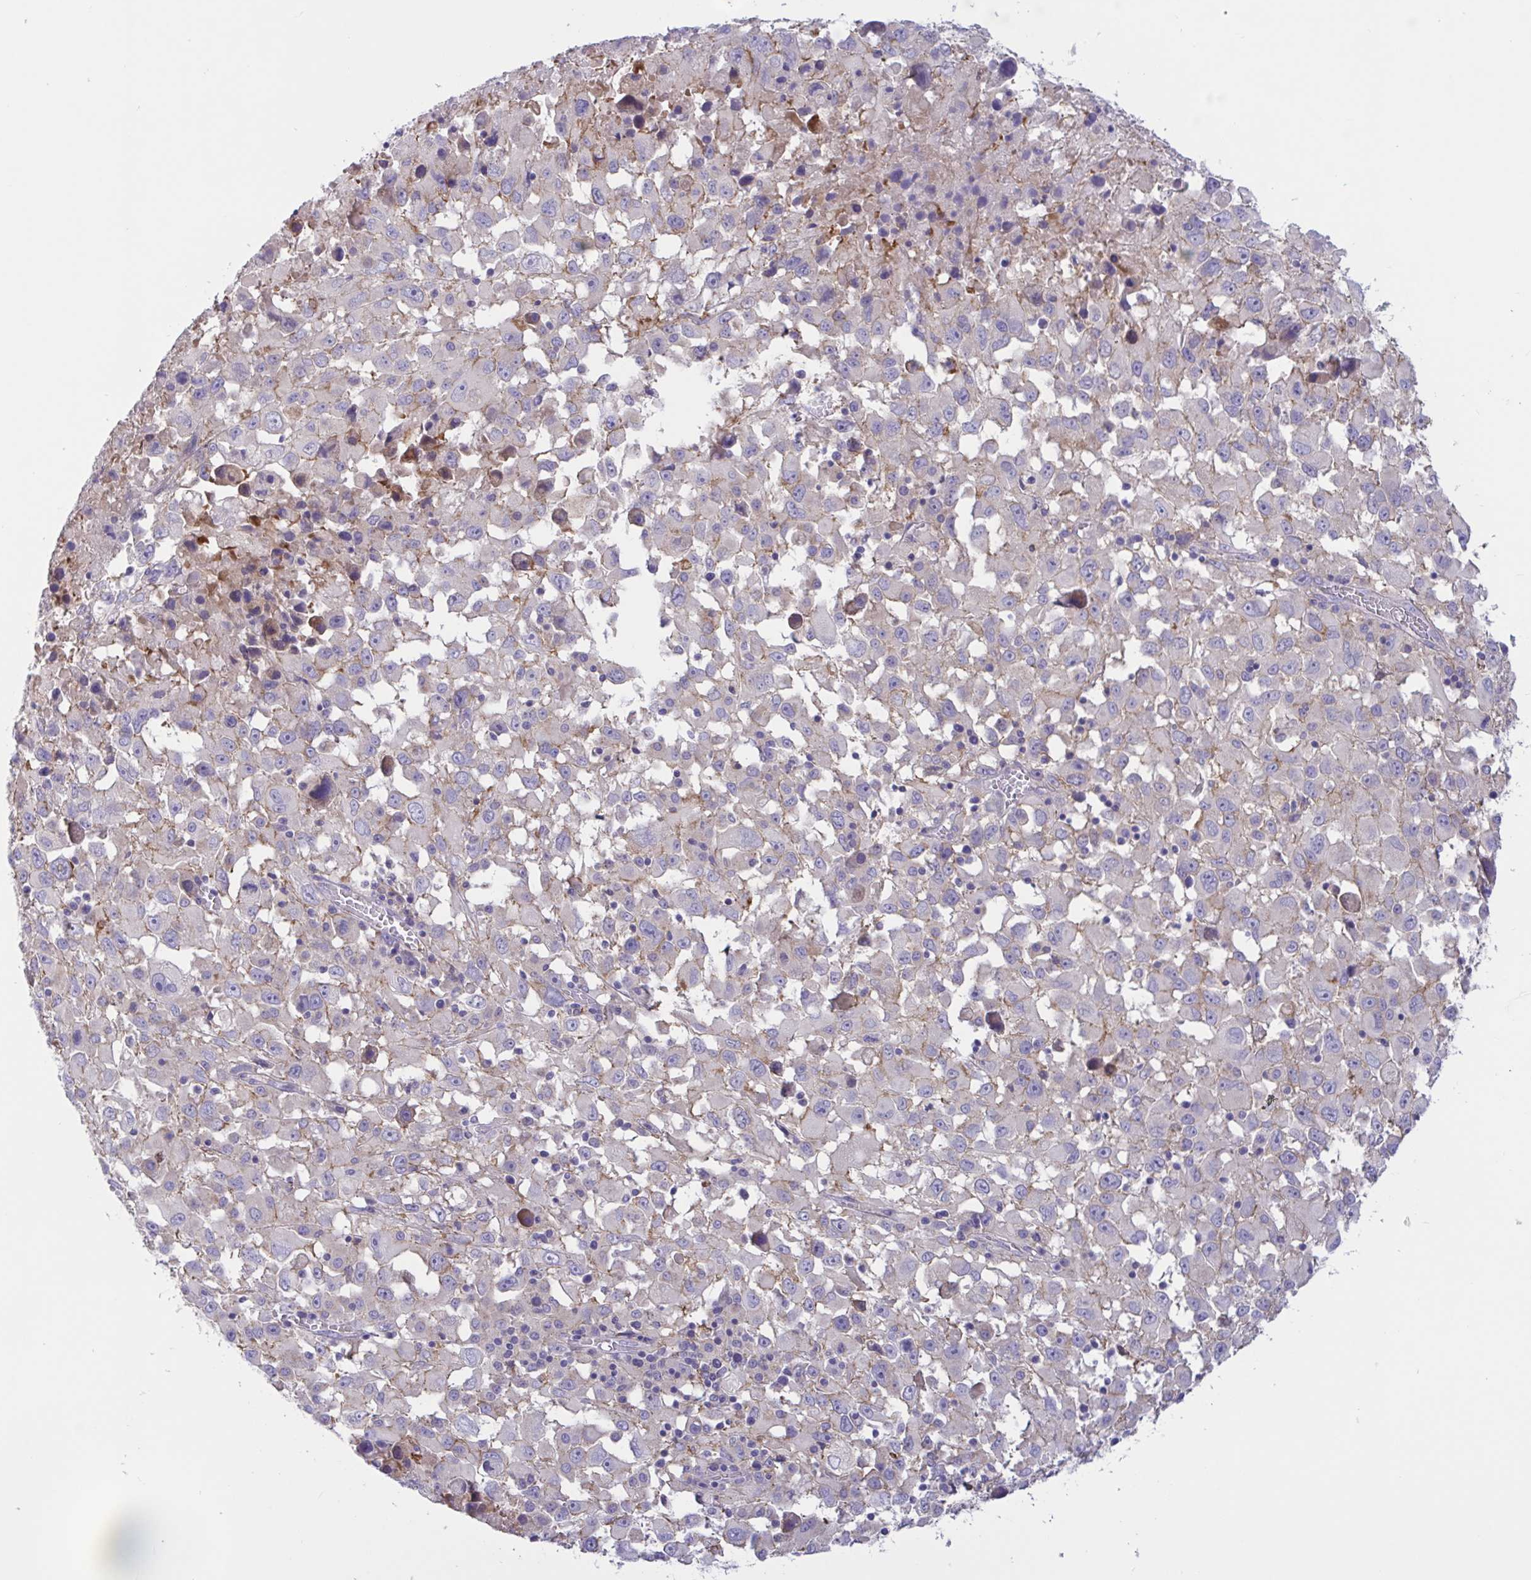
{"staining": {"intensity": "negative", "quantity": "none", "location": "none"}, "tissue": "melanoma", "cell_type": "Tumor cells", "image_type": "cancer", "snomed": [{"axis": "morphology", "description": "Malignant melanoma, Metastatic site"}, {"axis": "topography", "description": "Soft tissue"}], "caption": "Histopathology image shows no protein positivity in tumor cells of melanoma tissue. (DAB IHC visualized using brightfield microscopy, high magnification).", "gene": "OXLD1", "patient": {"sex": "male", "age": 50}}